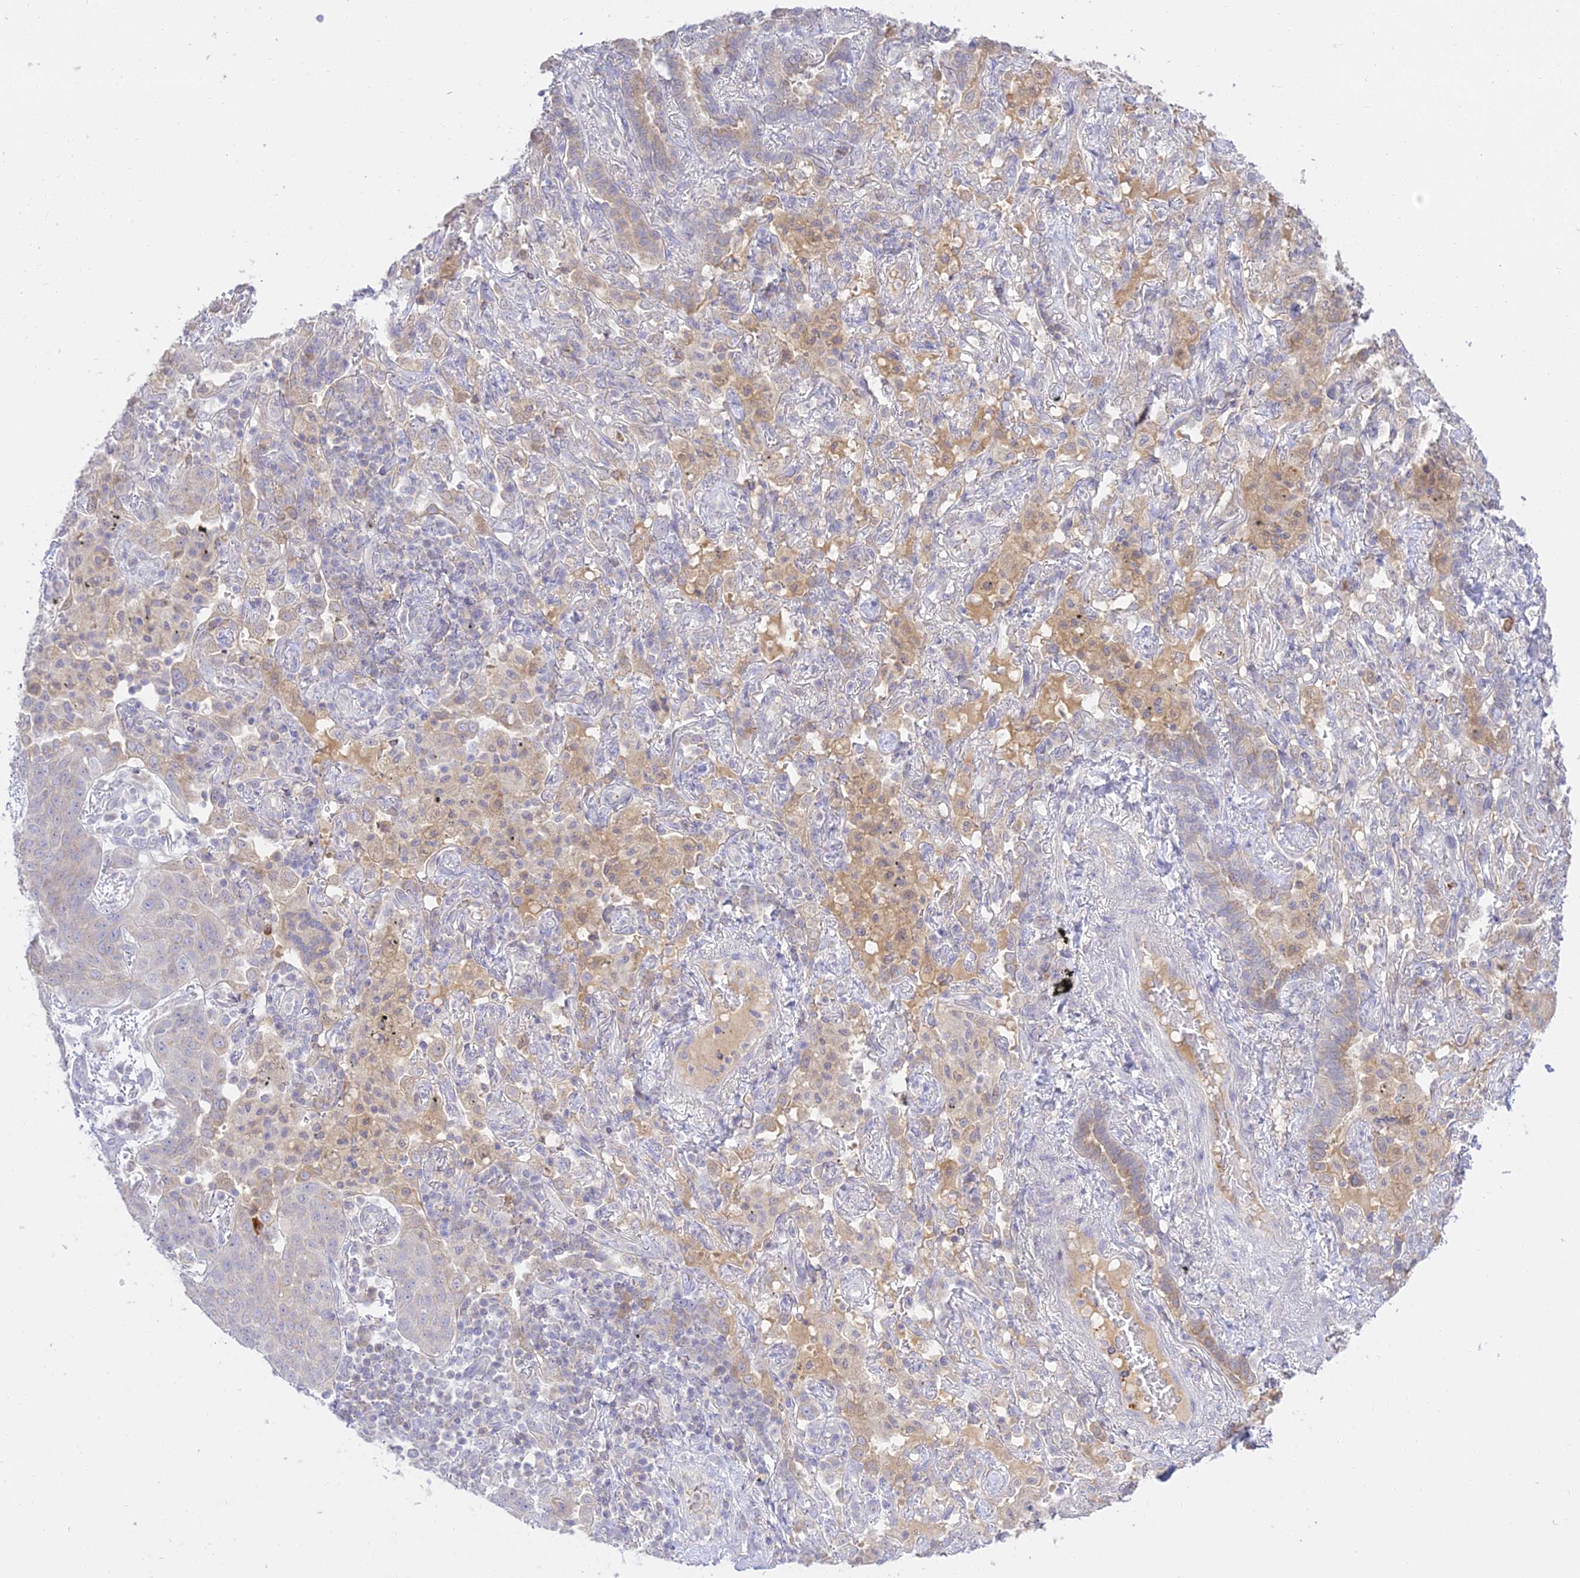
{"staining": {"intensity": "weak", "quantity": "<25%", "location": "cytoplasmic/membranous"}, "tissue": "lung cancer", "cell_type": "Tumor cells", "image_type": "cancer", "snomed": [{"axis": "morphology", "description": "Squamous cell carcinoma, NOS"}, {"axis": "topography", "description": "Lung"}], "caption": "Immunohistochemistry (IHC) histopathology image of squamous cell carcinoma (lung) stained for a protein (brown), which exhibits no staining in tumor cells.", "gene": "TMEM40", "patient": {"sex": "female", "age": 70}}